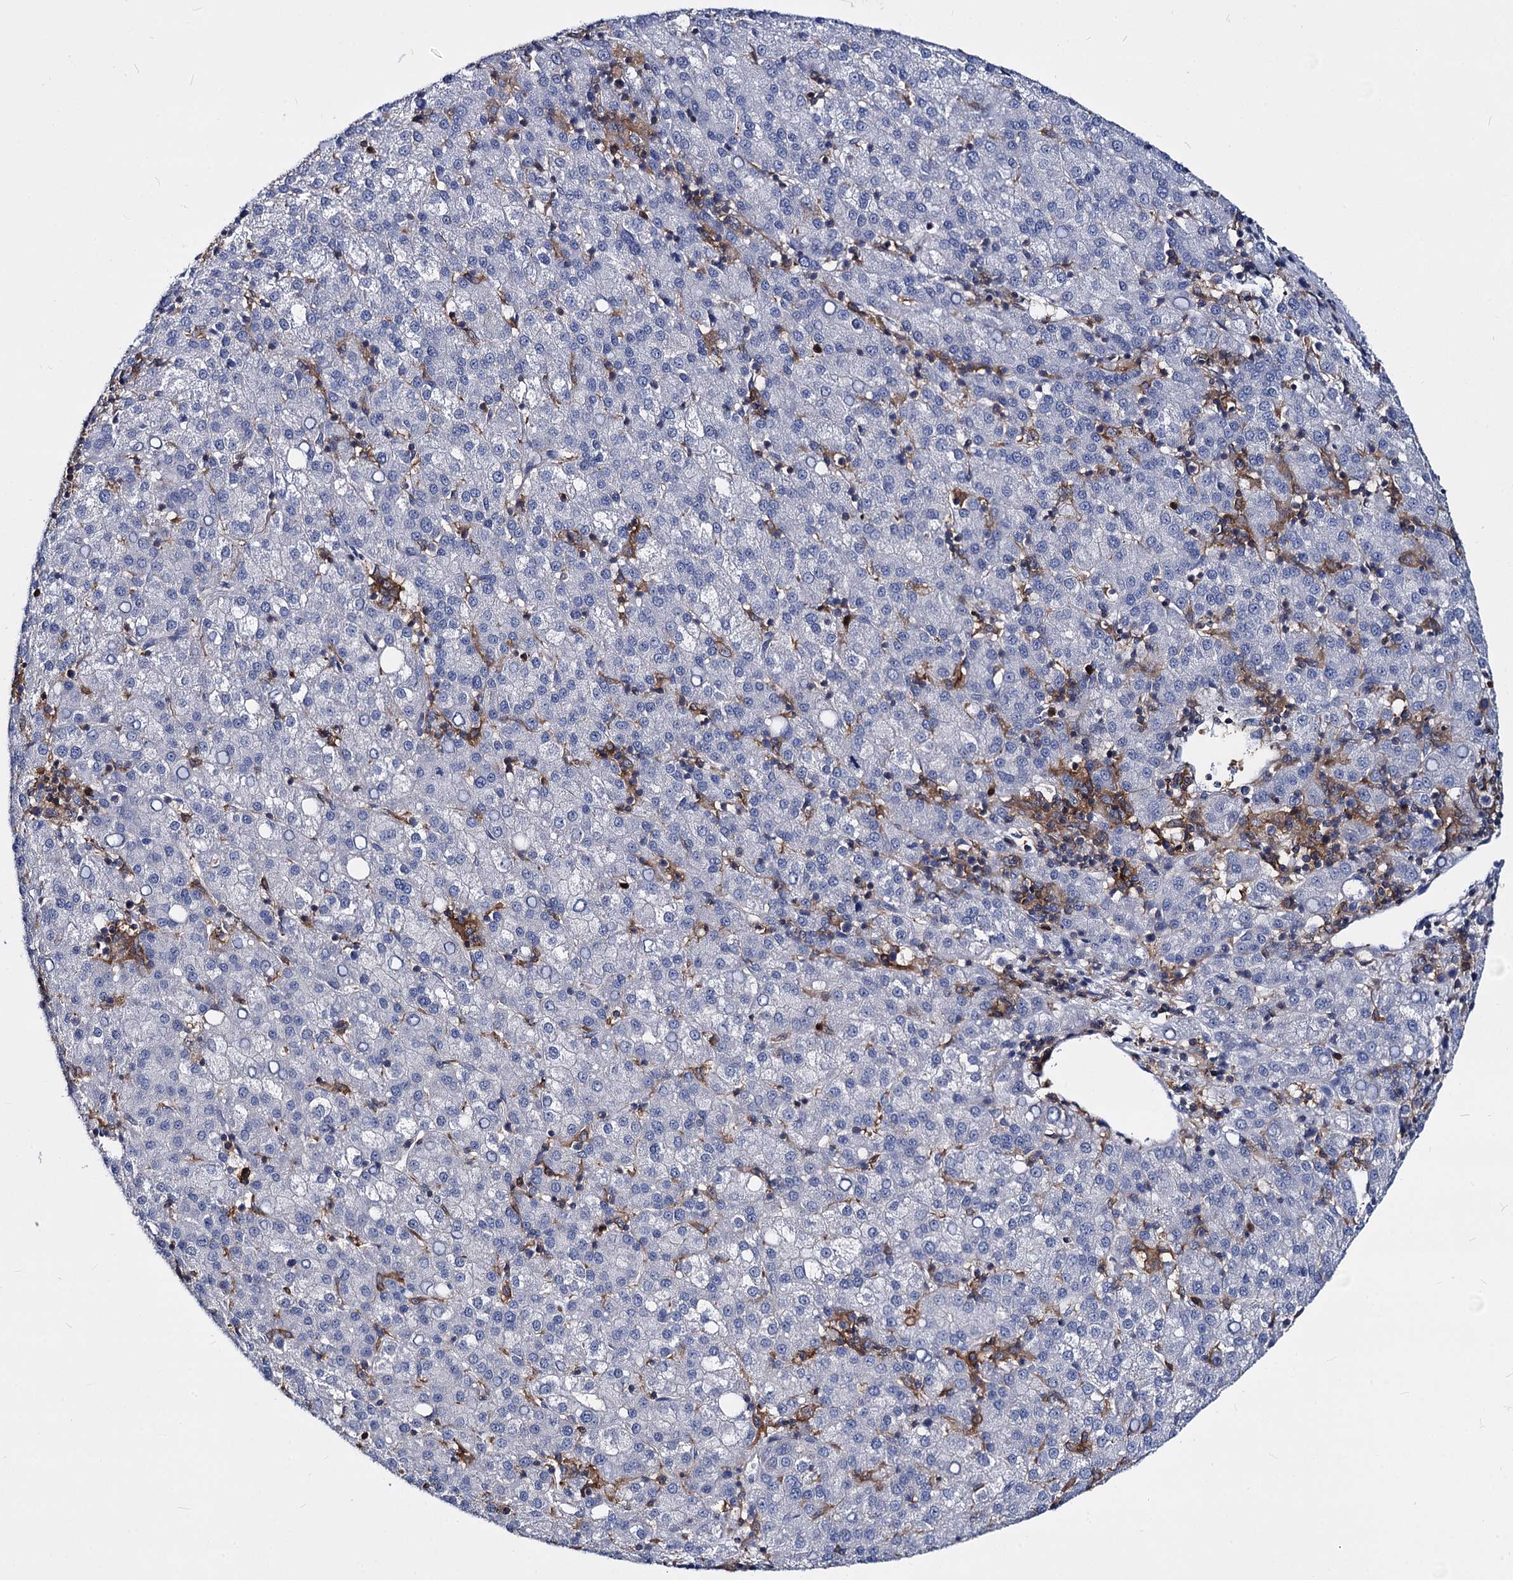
{"staining": {"intensity": "negative", "quantity": "none", "location": "none"}, "tissue": "liver cancer", "cell_type": "Tumor cells", "image_type": "cancer", "snomed": [{"axis": "morphology", "description": "Carcinoma, Hepatocellular, NOS"}, {"axis": "topography", "description": "Liver"}], "caption": "This is an immunohistochemistry micrograph of liver cancer. There is no positivity in tumor cells.", "gene": "RHOG", "patient": {"sex": "female", "age": 58}}